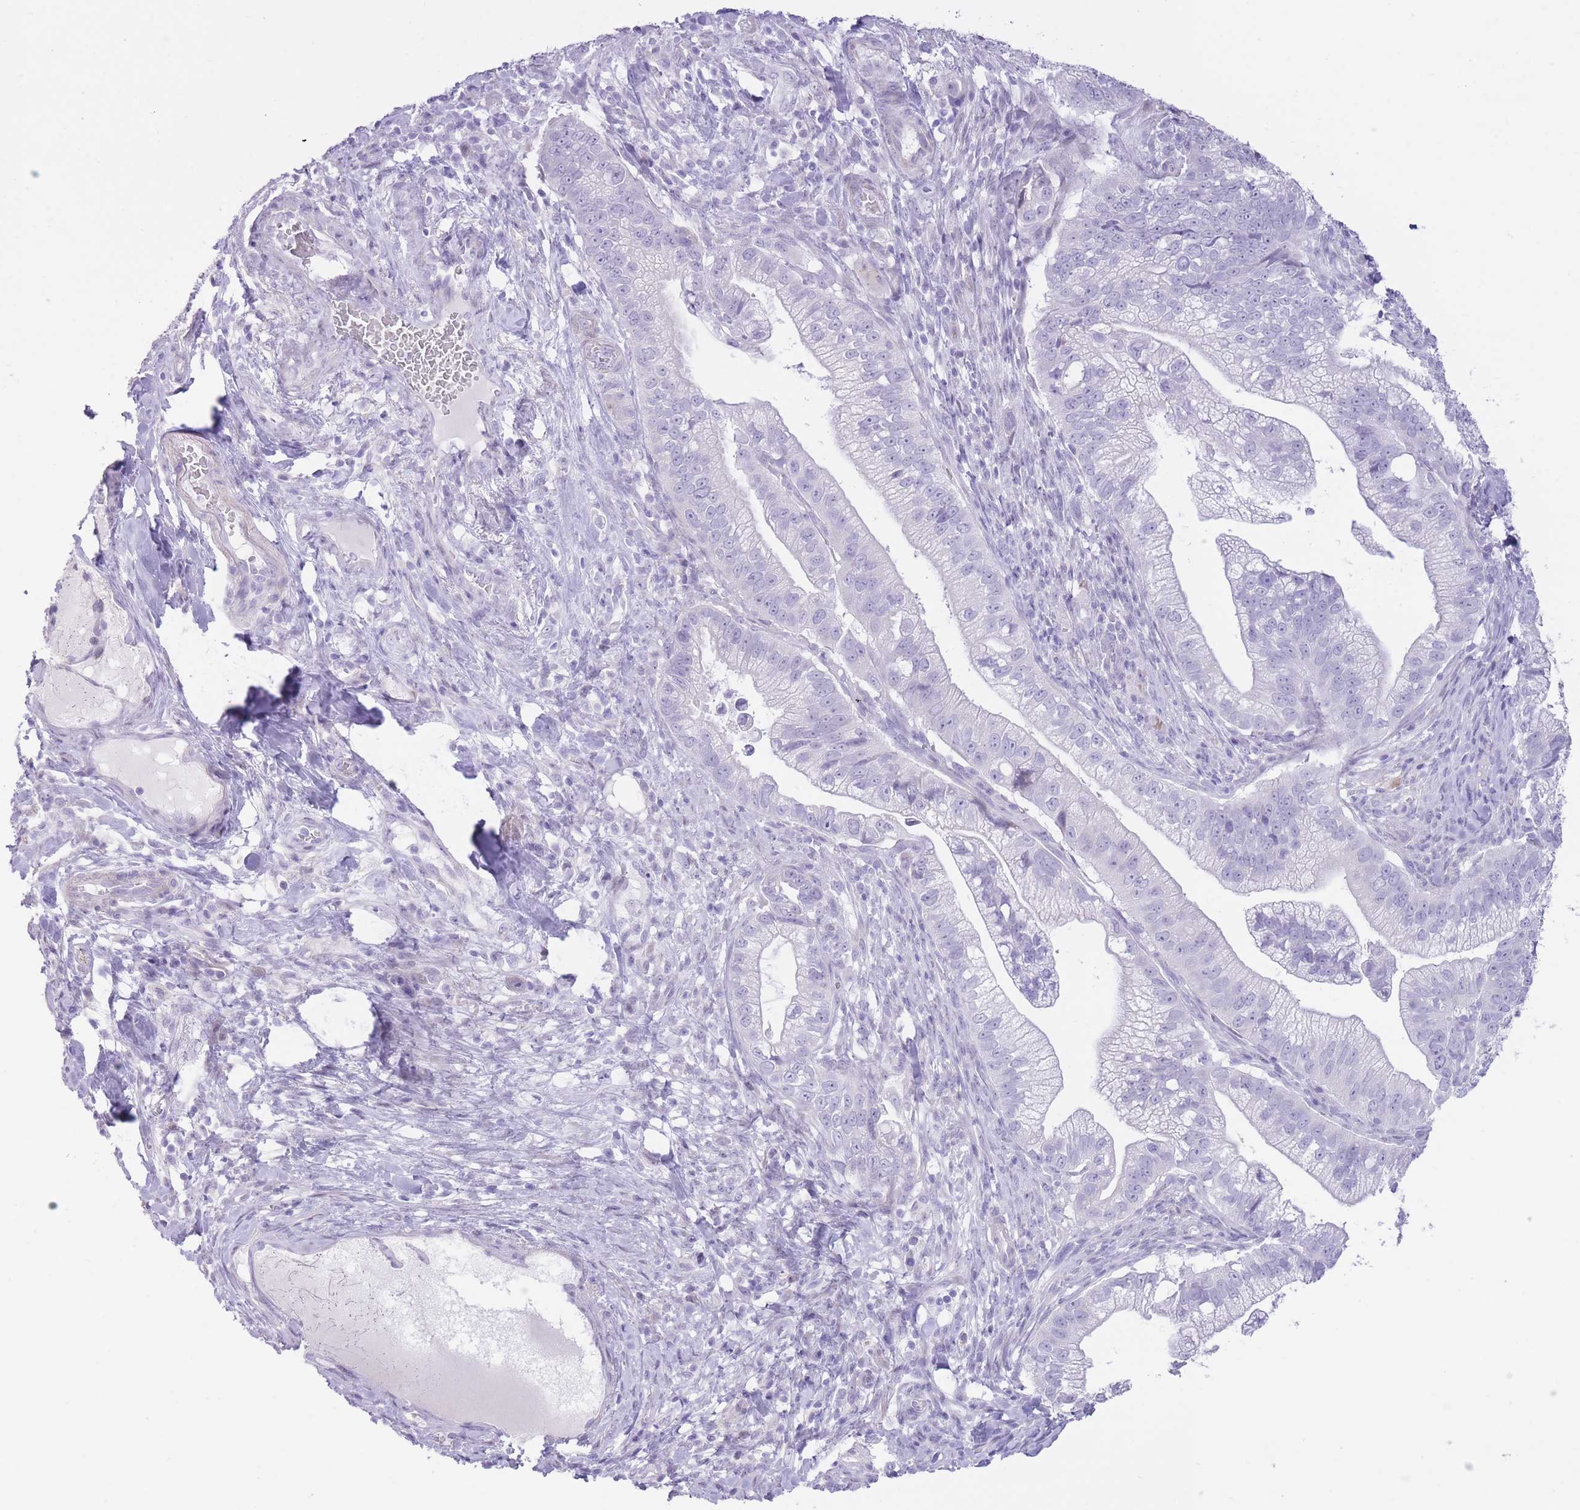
{"staining": {"intensity": "negative", "quantity": "none", "location": "none"}, "tissue": "pancreatic cancer", "cell_type": "Tumor cells", "image_type": "cancer", "snomed": [{"axis": "morphology", "description": "Adenocarcinoma, NOS"}, {"axis": "topography", "description": "Pancreas"}], "caption": "Immunohistochemistry micrograph of human pancreatic cancer (adenocarcinoma) stained for a protein (brown), which exhibits no positivity in tumor cells. The staining was performed using DAB (3,3'-diaminobenzidine) to visualize the protein expression in brown, while the nuclei were stained in blue with hematoxylin (Magnification: 20x).", "gene": "WDR70", "patient": {"sex": "male", "age": 70}}